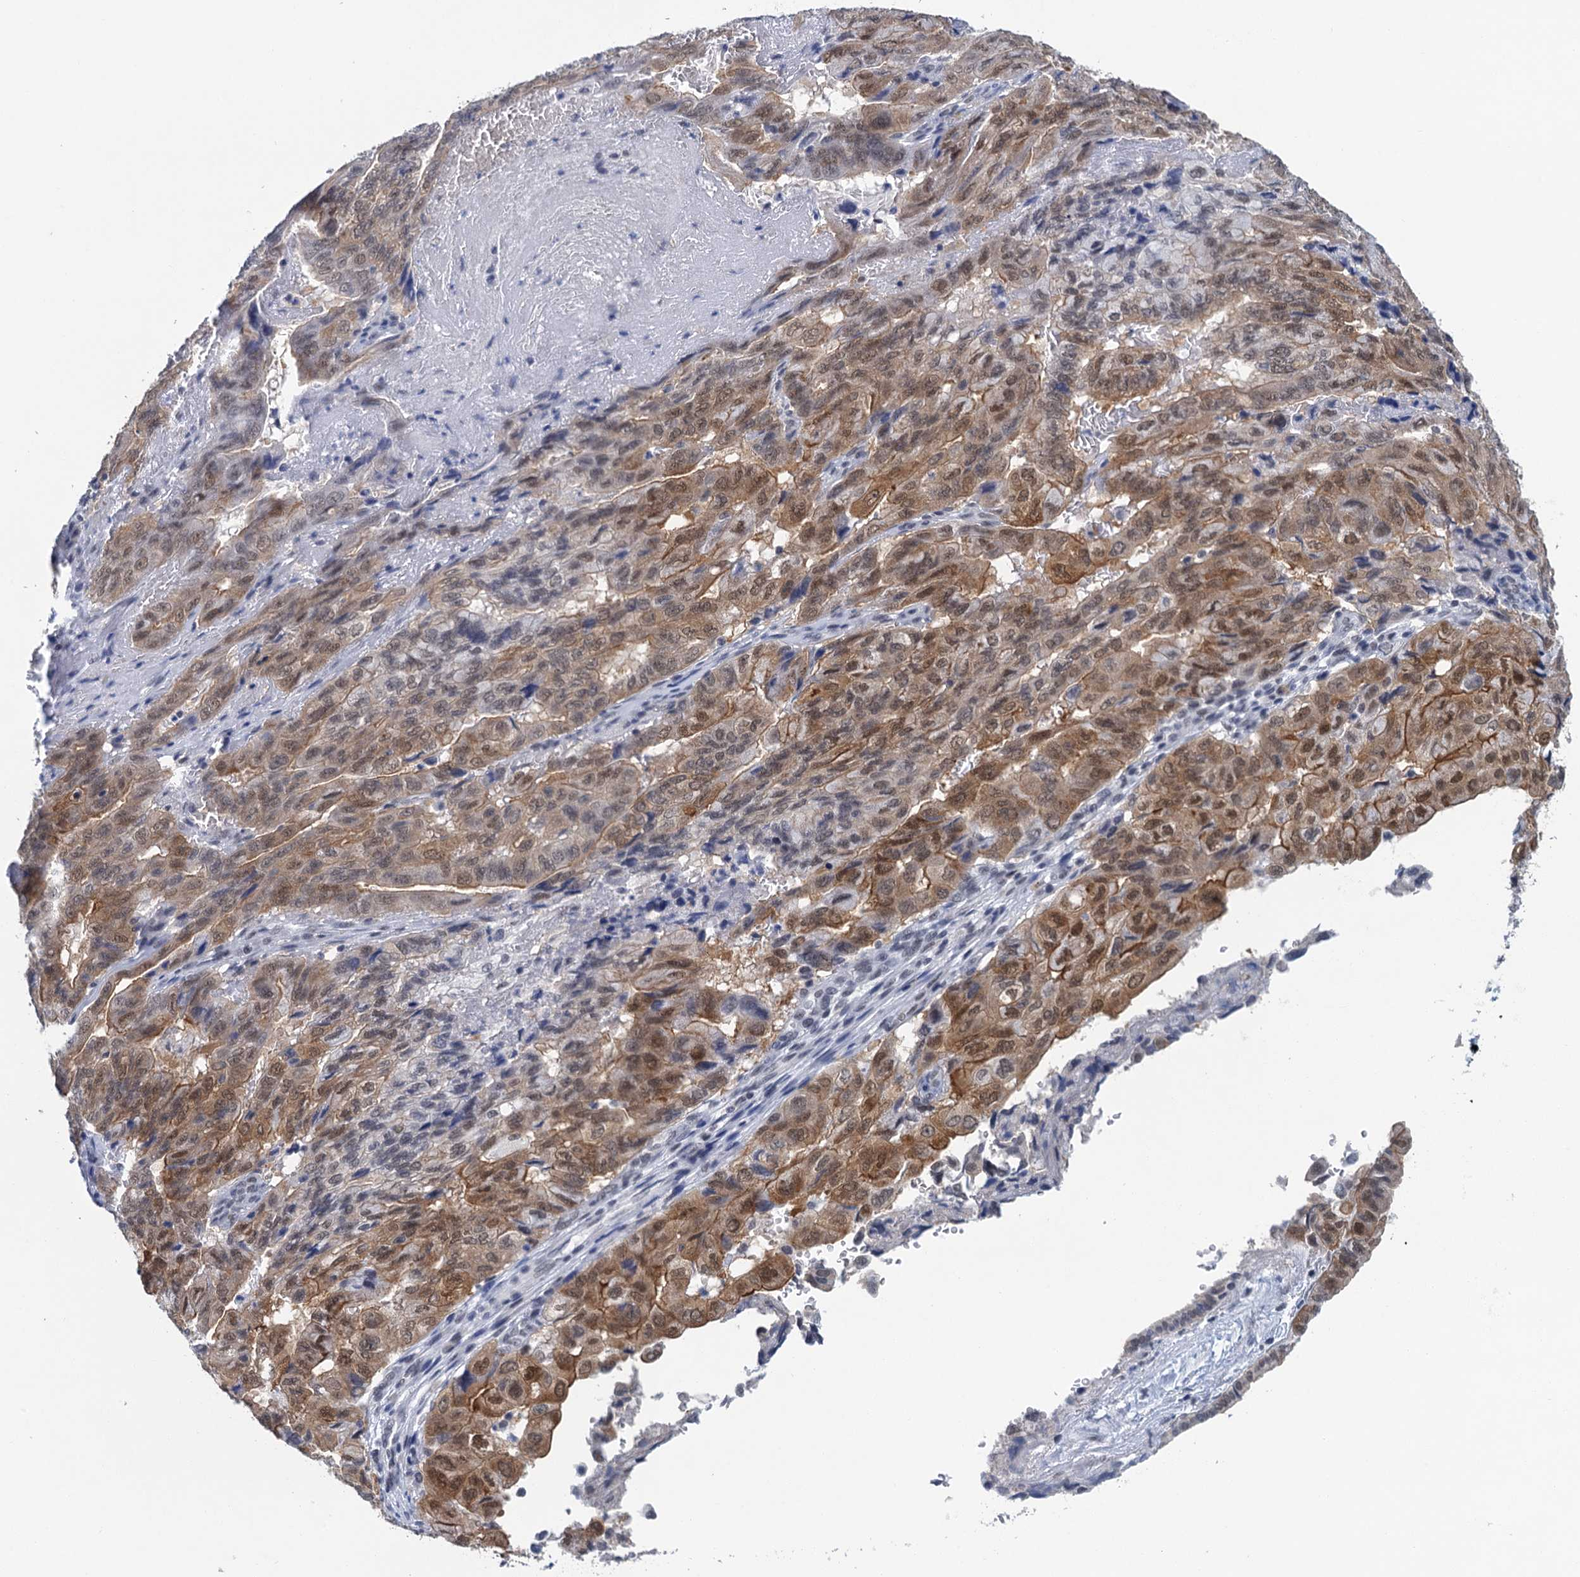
{"staining": {"intensity": "moderate", "quantity": ">75%", "location": "cytoplasmic/membranous,nuclear"}, "tissue": "pancreatic cancer", "cell_type": "Tumor cells", "image_type": "cancer", "snomed": [{"axis": "morphology", "description": "Adenocarcinoma, NOS"}, {"axis": "topography", "description": "Pancreas"}], "caption": "Immunohistochemistry (IHC) image of human pancreatic adenocarcinoma stained for a protein (brown), which displays medium levels of moderate cytoplasmic/membranous and nuclear positivity in approximately >75% of tumor cells.", "gene": "EPS8L1", "patient": {"sex": "male", "age": 51}}